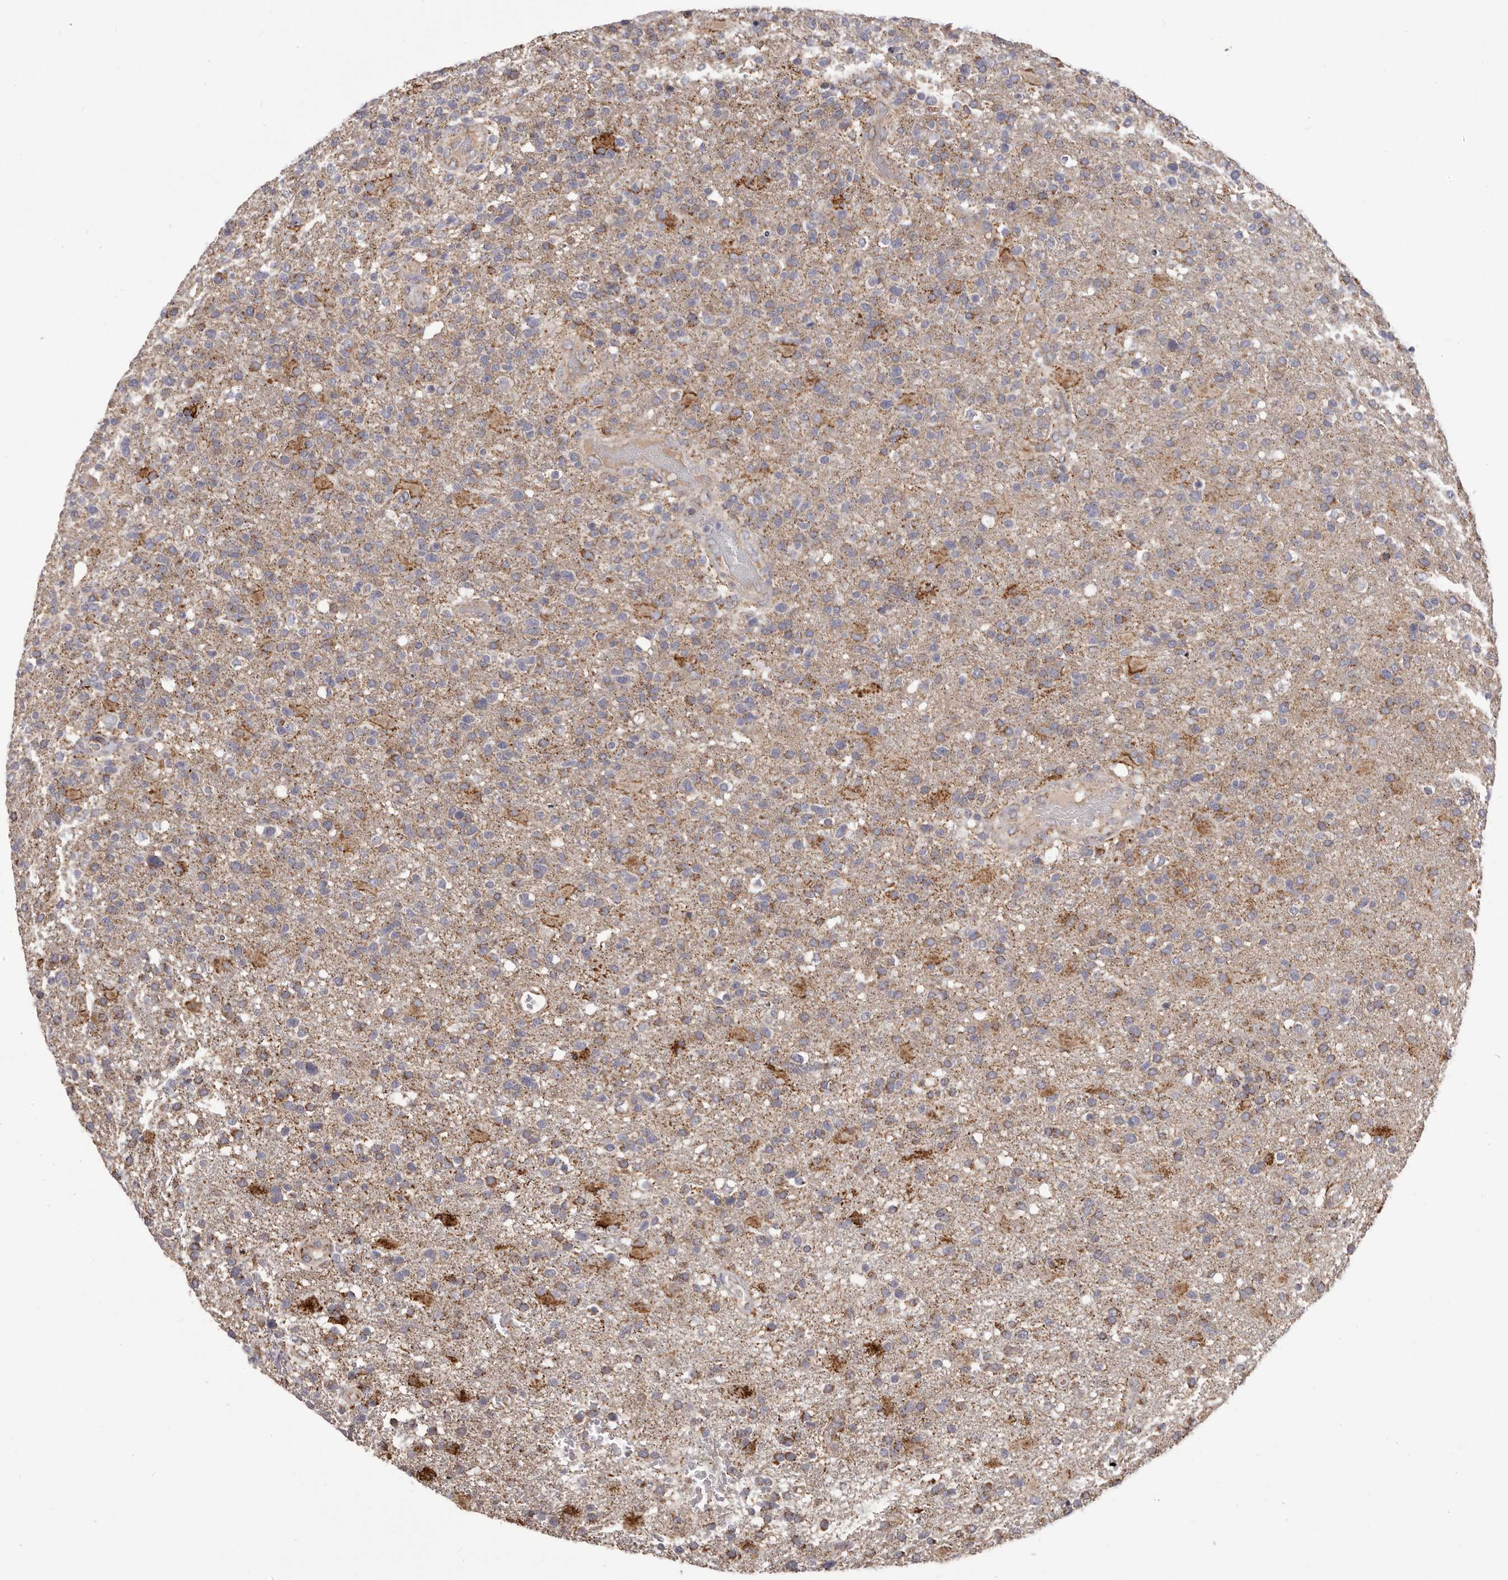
{"staining": {"intensity": "weak", "quantity": "<25%", "location": "cytoplasmic/membranous"}, "tissue": "glioma", "cell_type": "Tumor cells", "image_type": "cancer", "snomed": [{"axis": "morphology", "description": "Glioma, malignant, High grade"}, {"axis": "topography", "description": "Brain"}], "caption": "This photomicrograph is of glioma stained with IHC to label a protein in brown with the nuclei are counter-stained blue. There is no staining in tumor cells.", "gene": "CHRM2", "patient": {"sex": "male", "age": 72}}